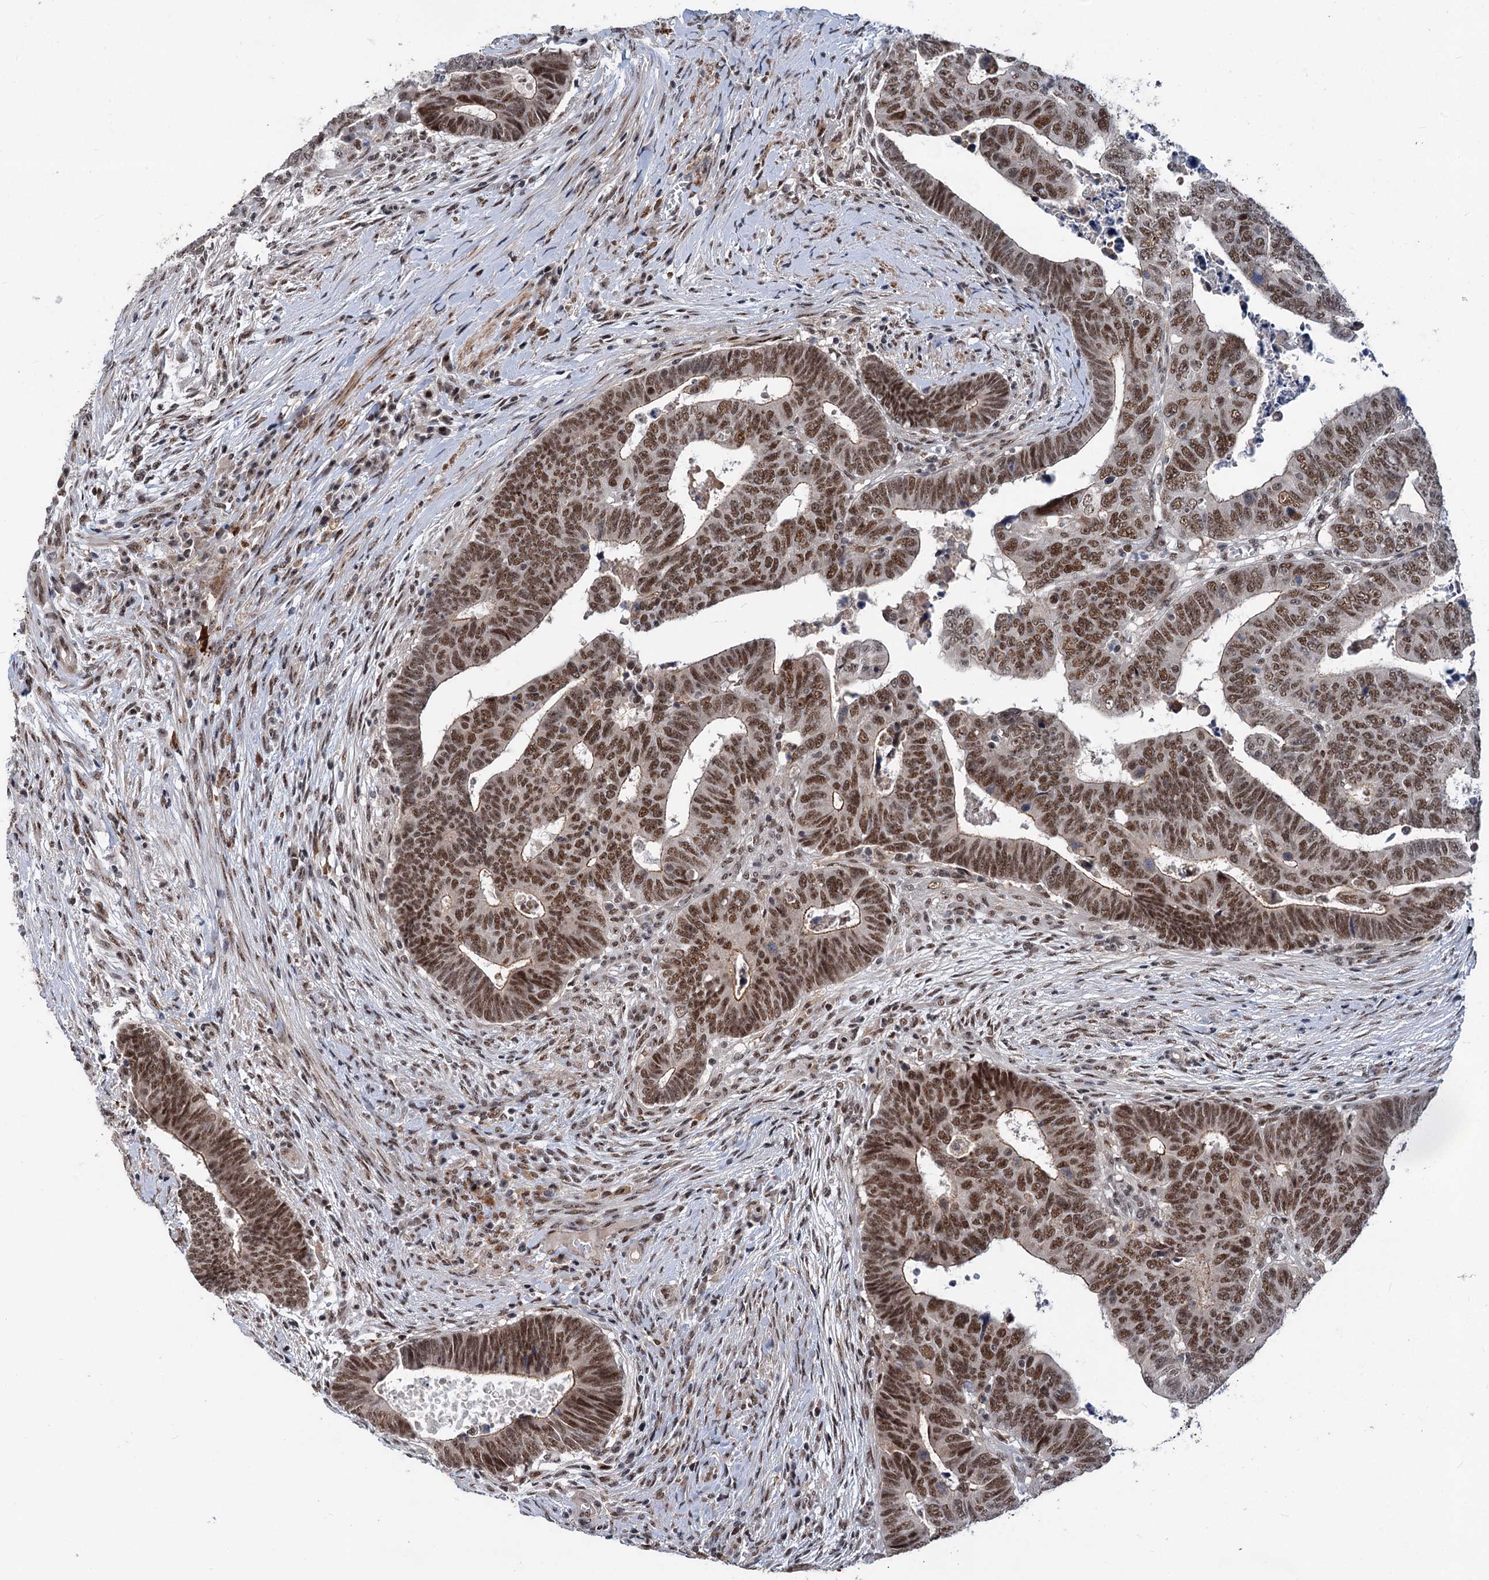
{"staining": {"intensity": "strong", "quantity": ">75%", "location": "nuclear"}, "tissue": "colorectal cancer", "cell_type": "Tumor cells", "image_type": "cancer", "snomed": [{"axis": "morphology", "description": "Normal tissue, NOS"}, {"axis": "morphology", "description": "Adenocarcinoma, NOS"}, {"axis": "topography", "description": "Rectum"}], "caption": "There is high levels of strong nuclear positivity in tumor cells of adenocarcinoma (colorectal), as demonstrated by immunohistochemical staining (brown color).", "gene": "PHF8", "patient": {"sex": "female", "age": 65}}